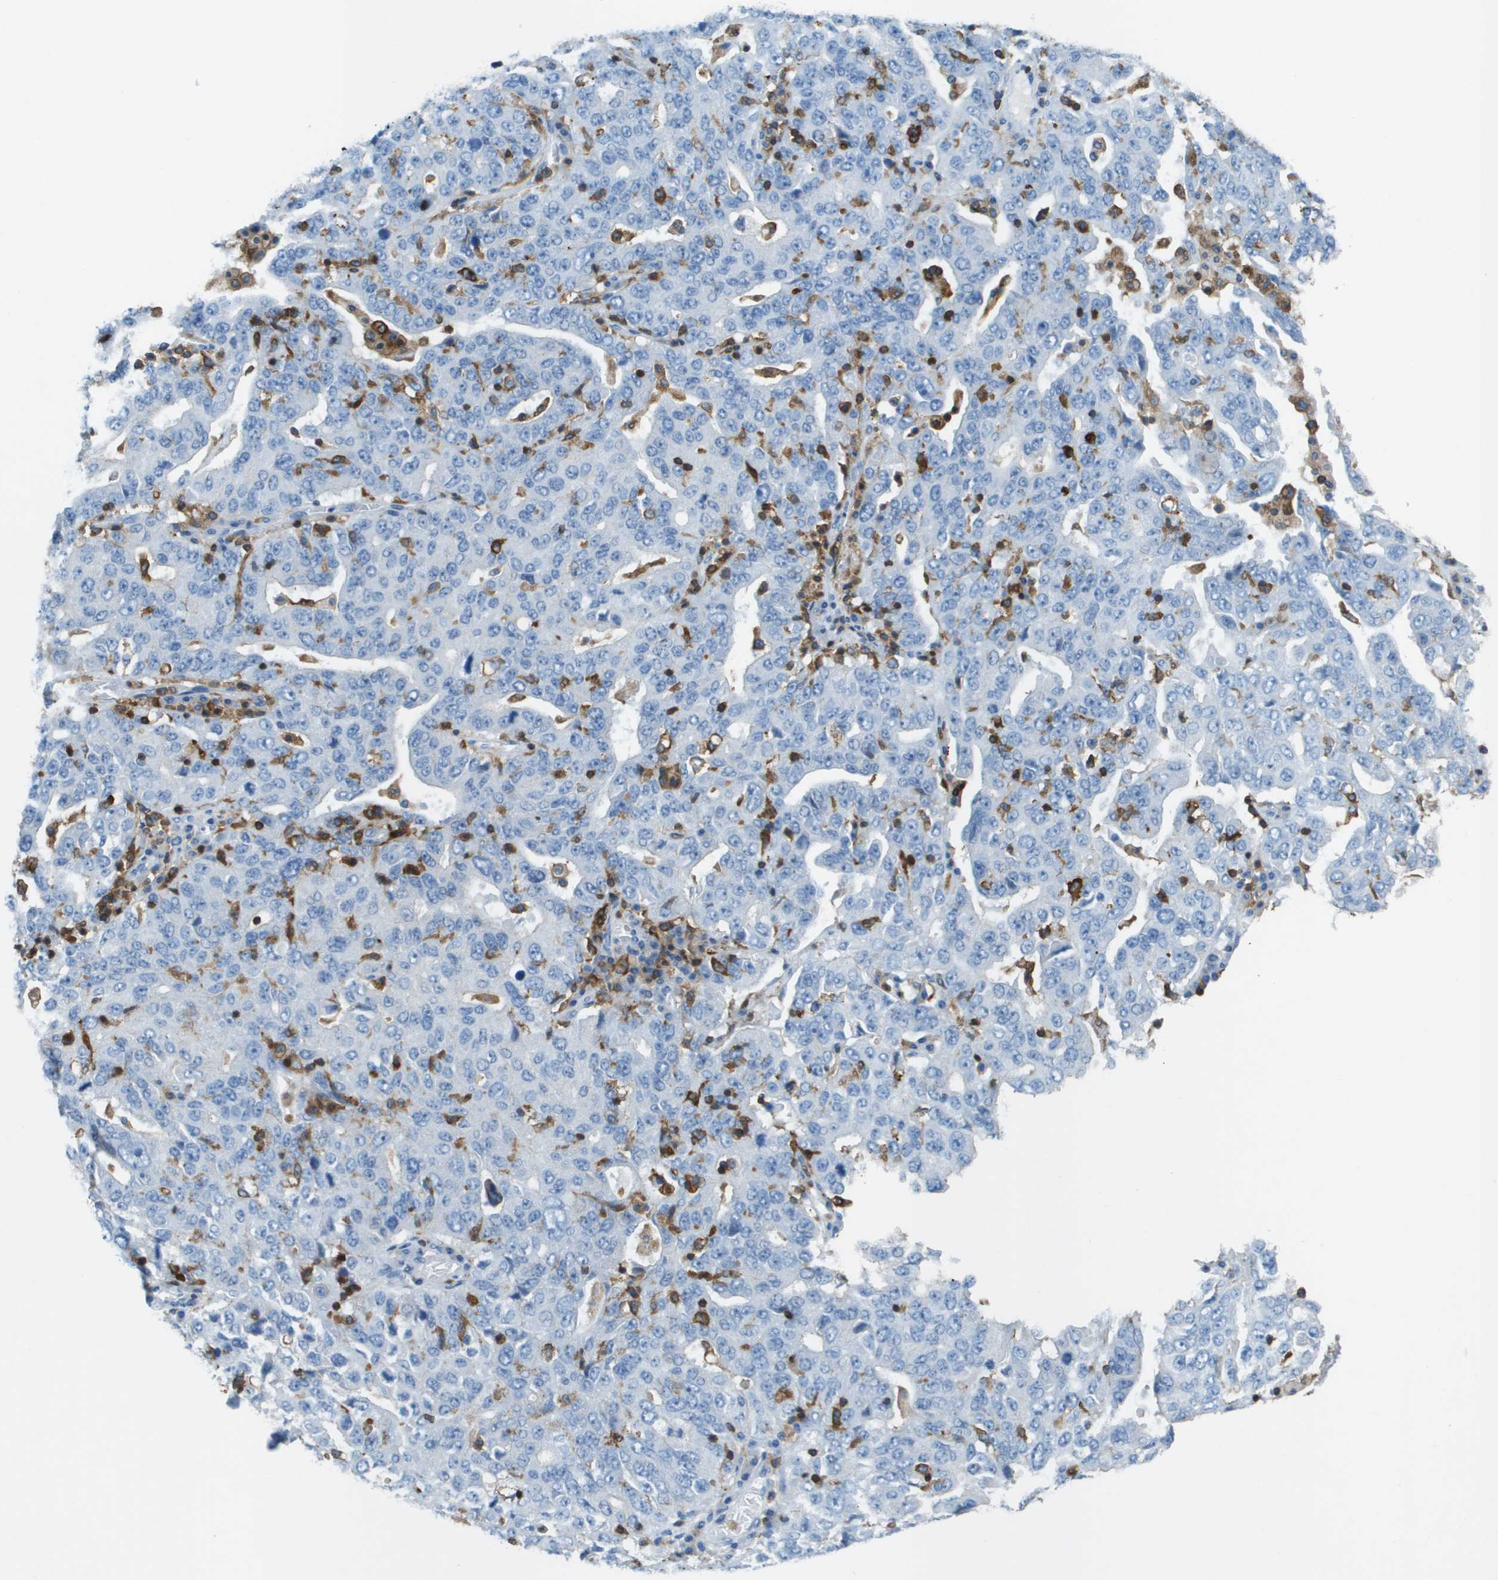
{"staining": {"intensity": "negative", "quantity": "none", "location": "none"}, "tissue": "ovarian cancer", "cell_type": "Tumor cells", "image_type": "cancer", "snomed": [{"axis": "morphology", "description": "Carcinoma, endometroid"}, {"axis": "topography", "description": "Ovary"}], "caption": "Histopathology image shows no protein positivity in tumor cells of endometroid carcinoma (ovarian) tissue.", "gene": "APBB1IP", "patient": {"sex": "female", "age": 62}}